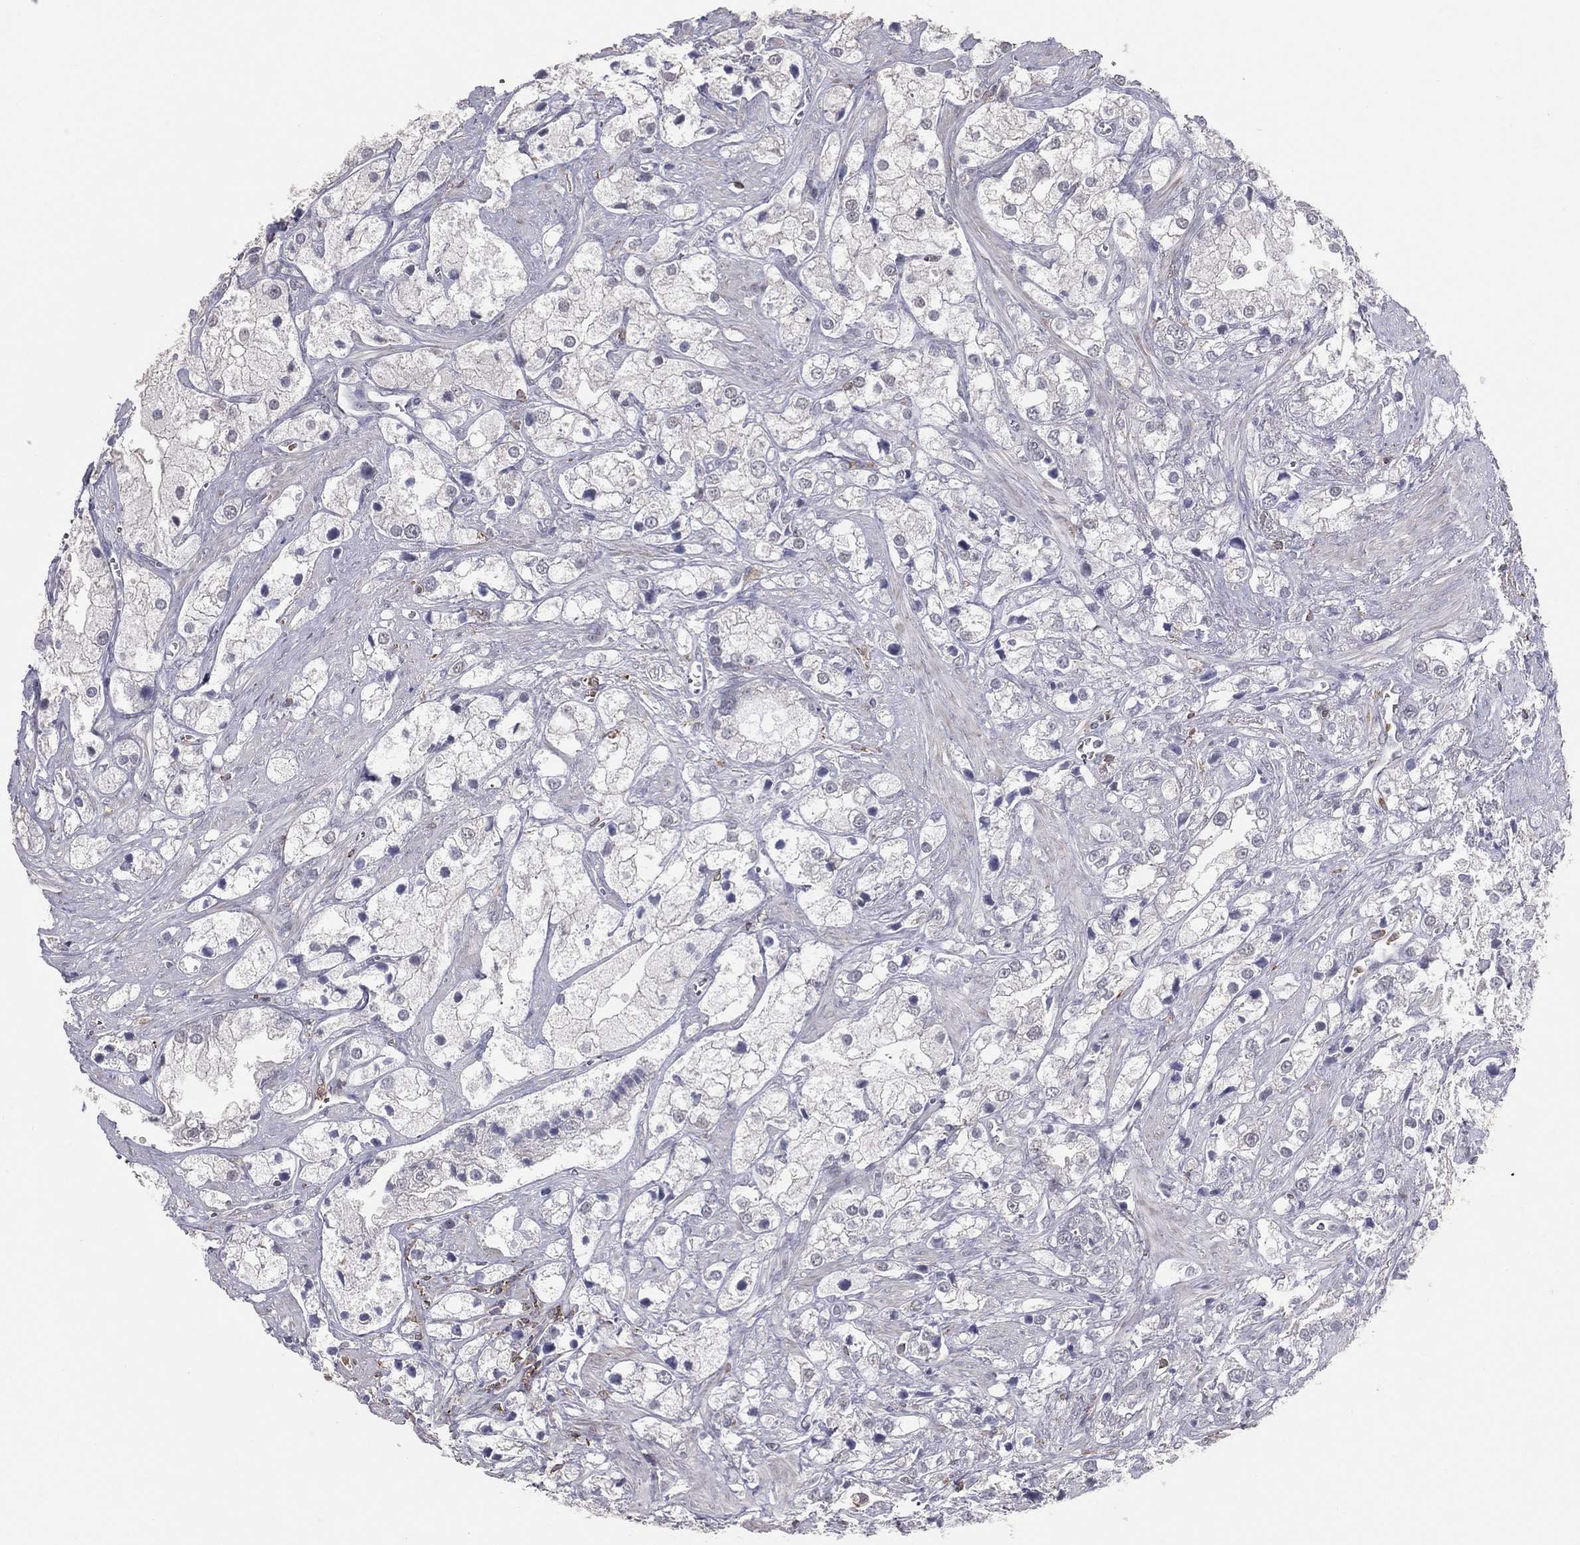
{"staining": {"intensity": "negative", "quantity": "none", "location": "none"}, "tissue": "prostate cancer", "cell_type": "Tumor cells", "image_type": "cancer", "snomed": [{"axis": "morphology", "description": "Adenocarcinoma, NOS"}, {"axis": "topography", "description": "Prostate and seminal vesicle, NOS"}, {"axis": "topography", "description": "Prostate"}], "caption": "Human prostate cancer stained for a protein using IHC reveals no positivity in tumor cells.", "gene": "PSTPIP1", "patient": {"sex": "male", "age": 79}}